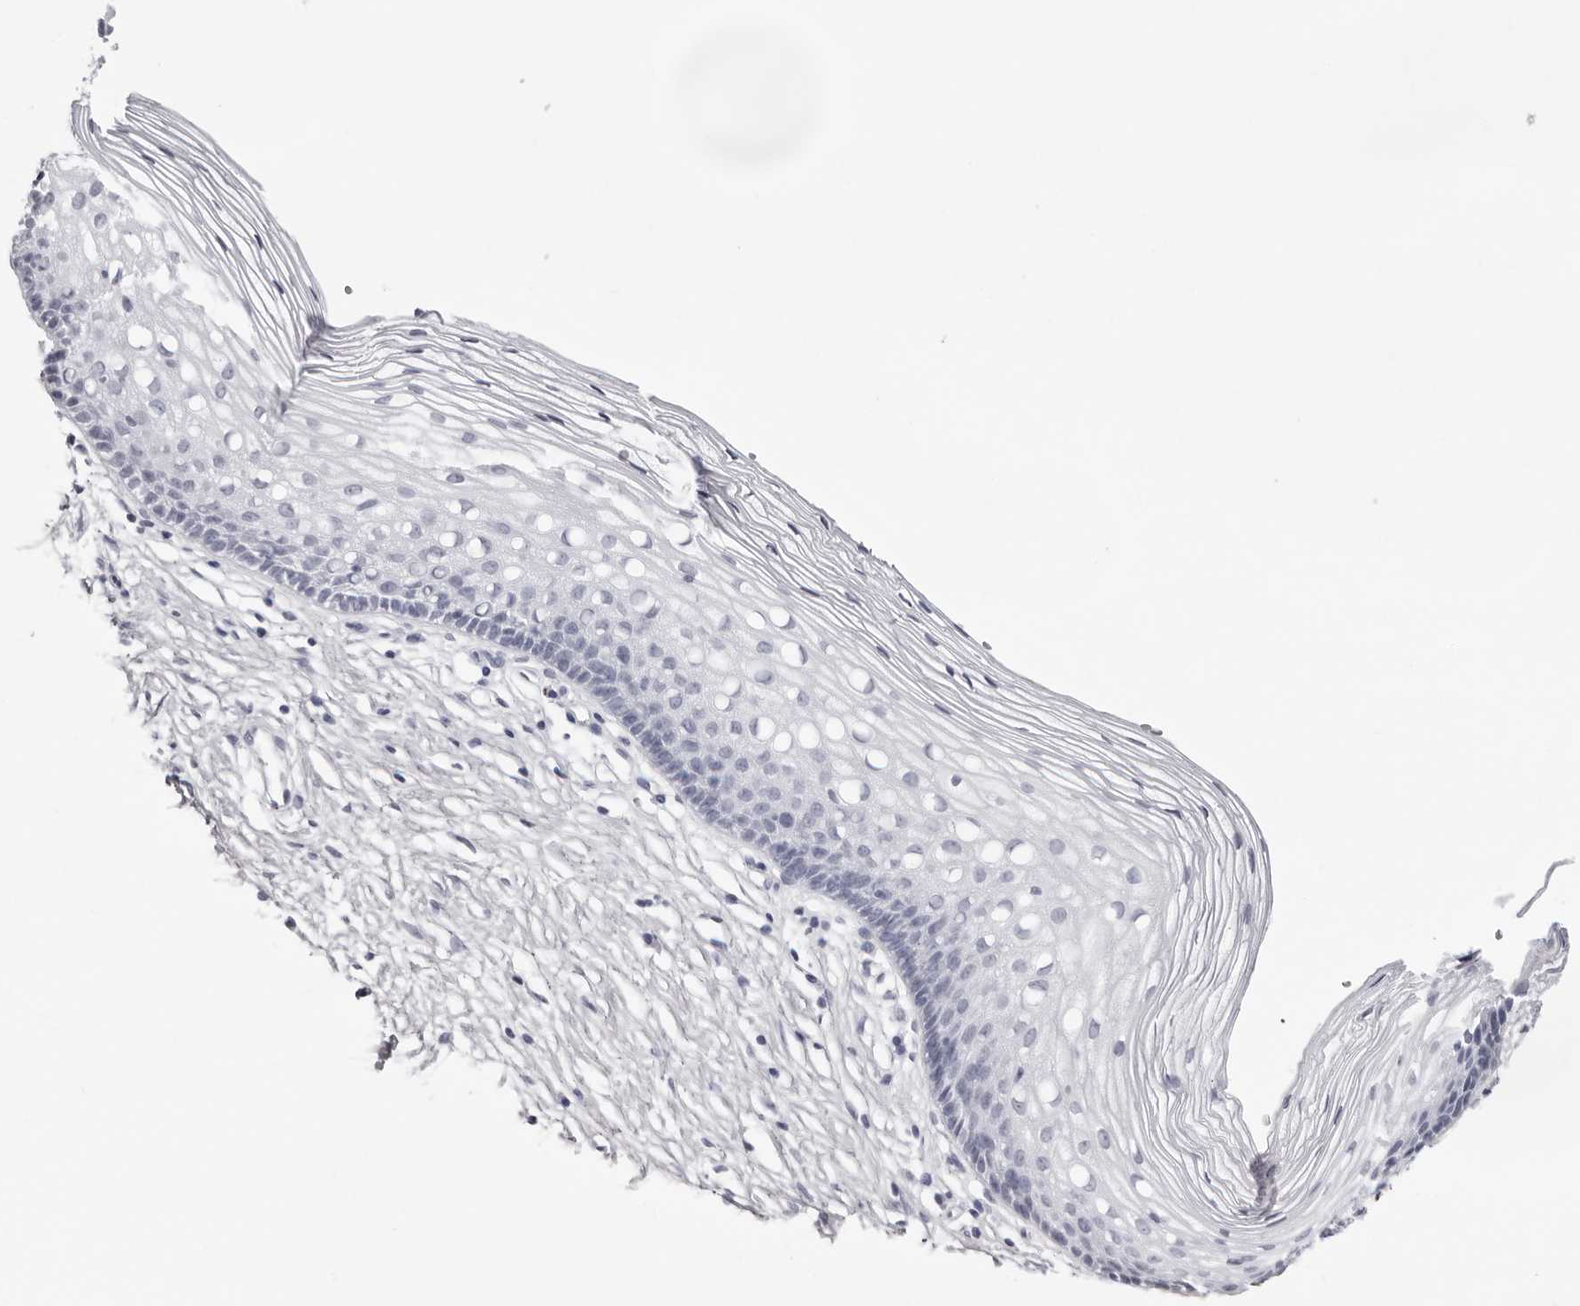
{"staining": {"intensity": "negative", "quantity": "none", "location": "none"}, "tissue": "cervix", "cell_type": "Glandular cells", "image_type": "normal", "snomed": [{"axis": "morphology", "description": "Normal tissue, NOS"}, {"axis": "topography", "description": "Cervix"}], "caption": "Unremarkable cervix was stained to show a protein in brown. There is no significant positivity in glandular cells. (Brightfield microscopy of DAB immunohistochemistry at high magnification).", "gene": "INSL3", "patient": {"sex": "female", "age": 27}}